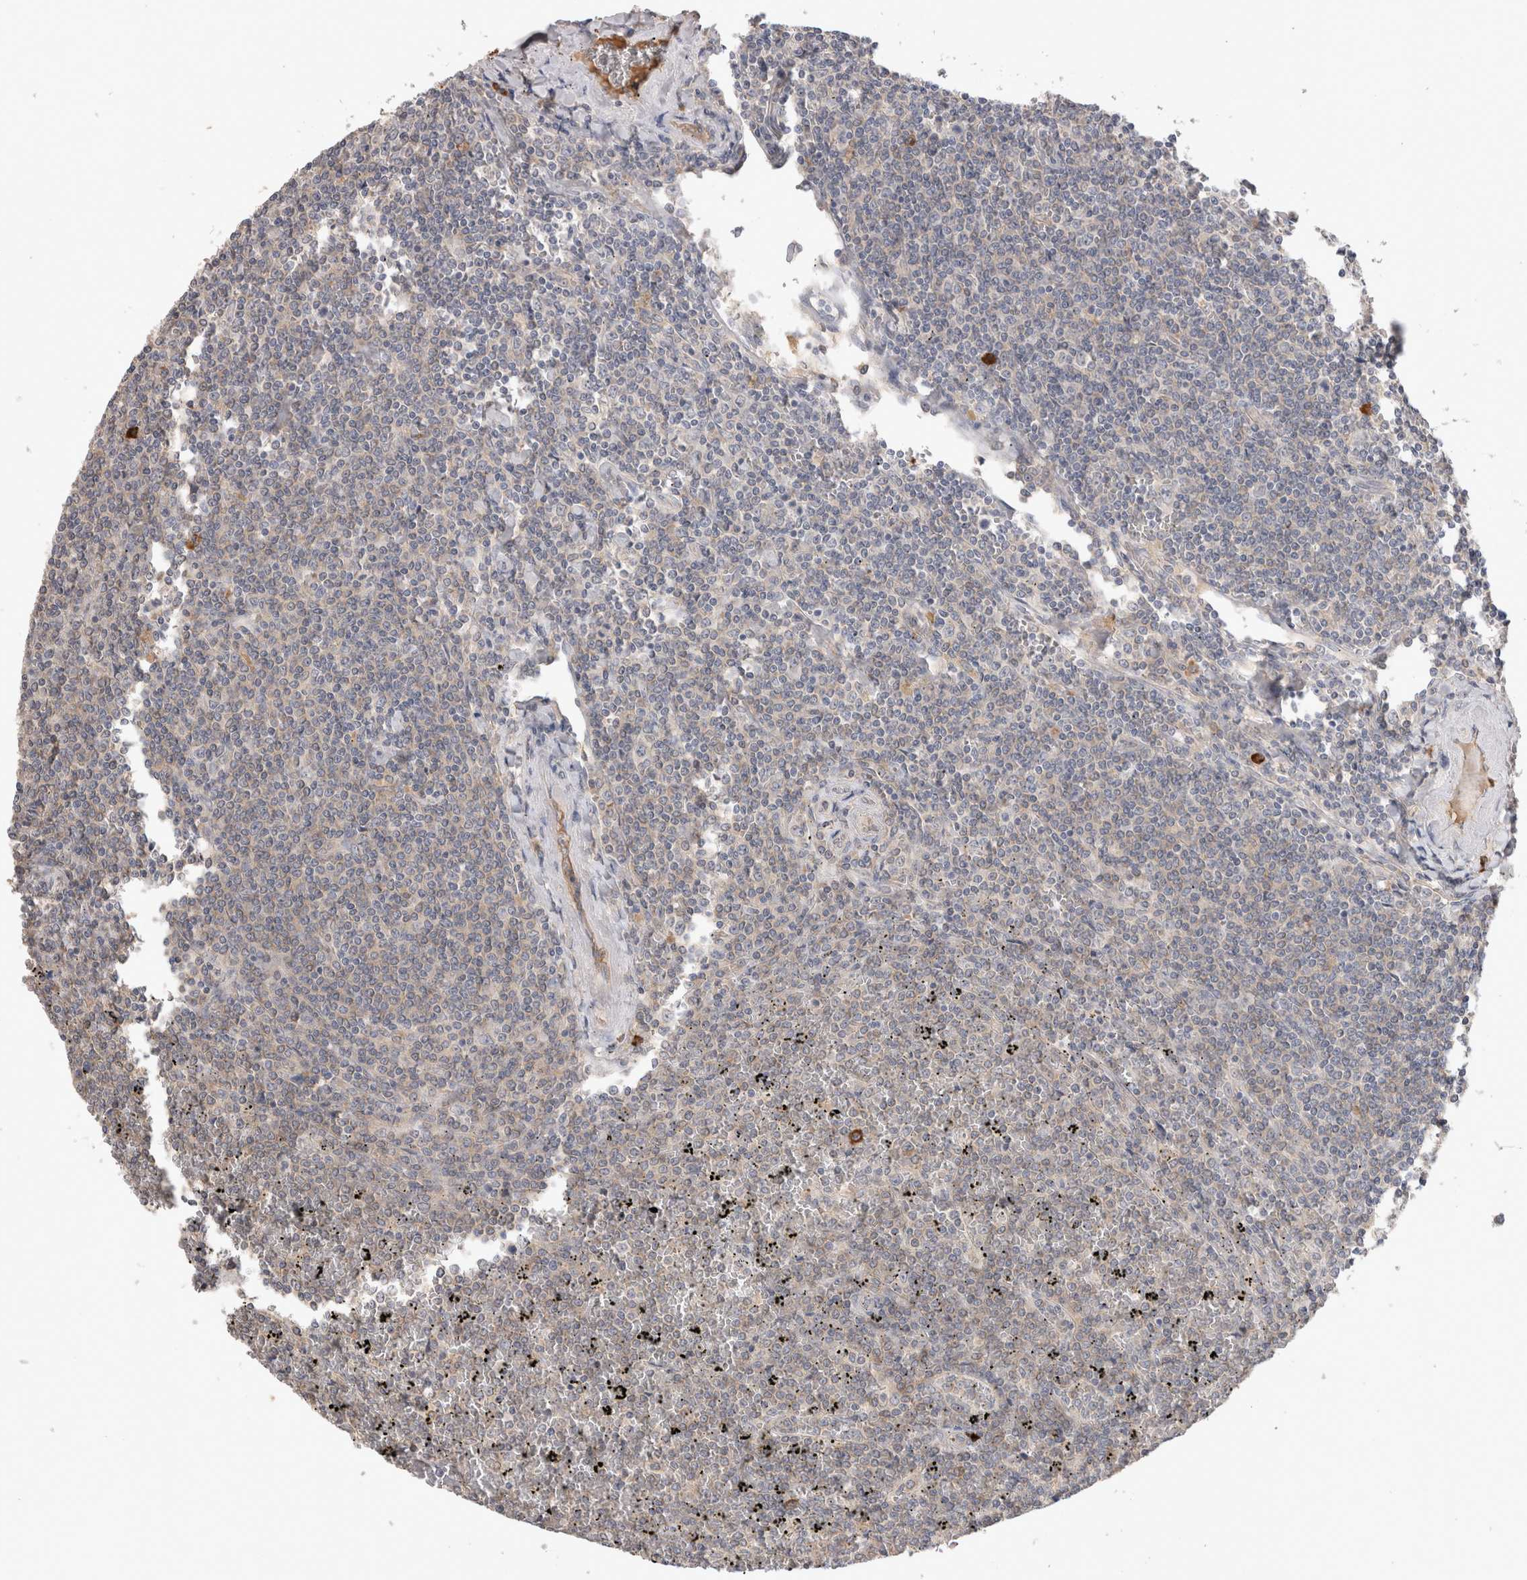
{"staining": {"intensity": "negative", "quantity": "none", "location": "none"}, "tissue": "lymphoma", "cell_type": "Tumor cells", "image_type": "cancer", "snomed": [{"axis": "morphology", "description": "Malignant lymphoma, non-Hodgkin's type, Low grade"}, {"axis": "topography", "description": "Spleen"}], "caption": "Immunohistochemistry histopathology image of lymphoma stained for a protein (brown), which displays no expression in tumor cells.", "gene": "PPP3CC", "patient": {"sex": "female", "age": 19}}